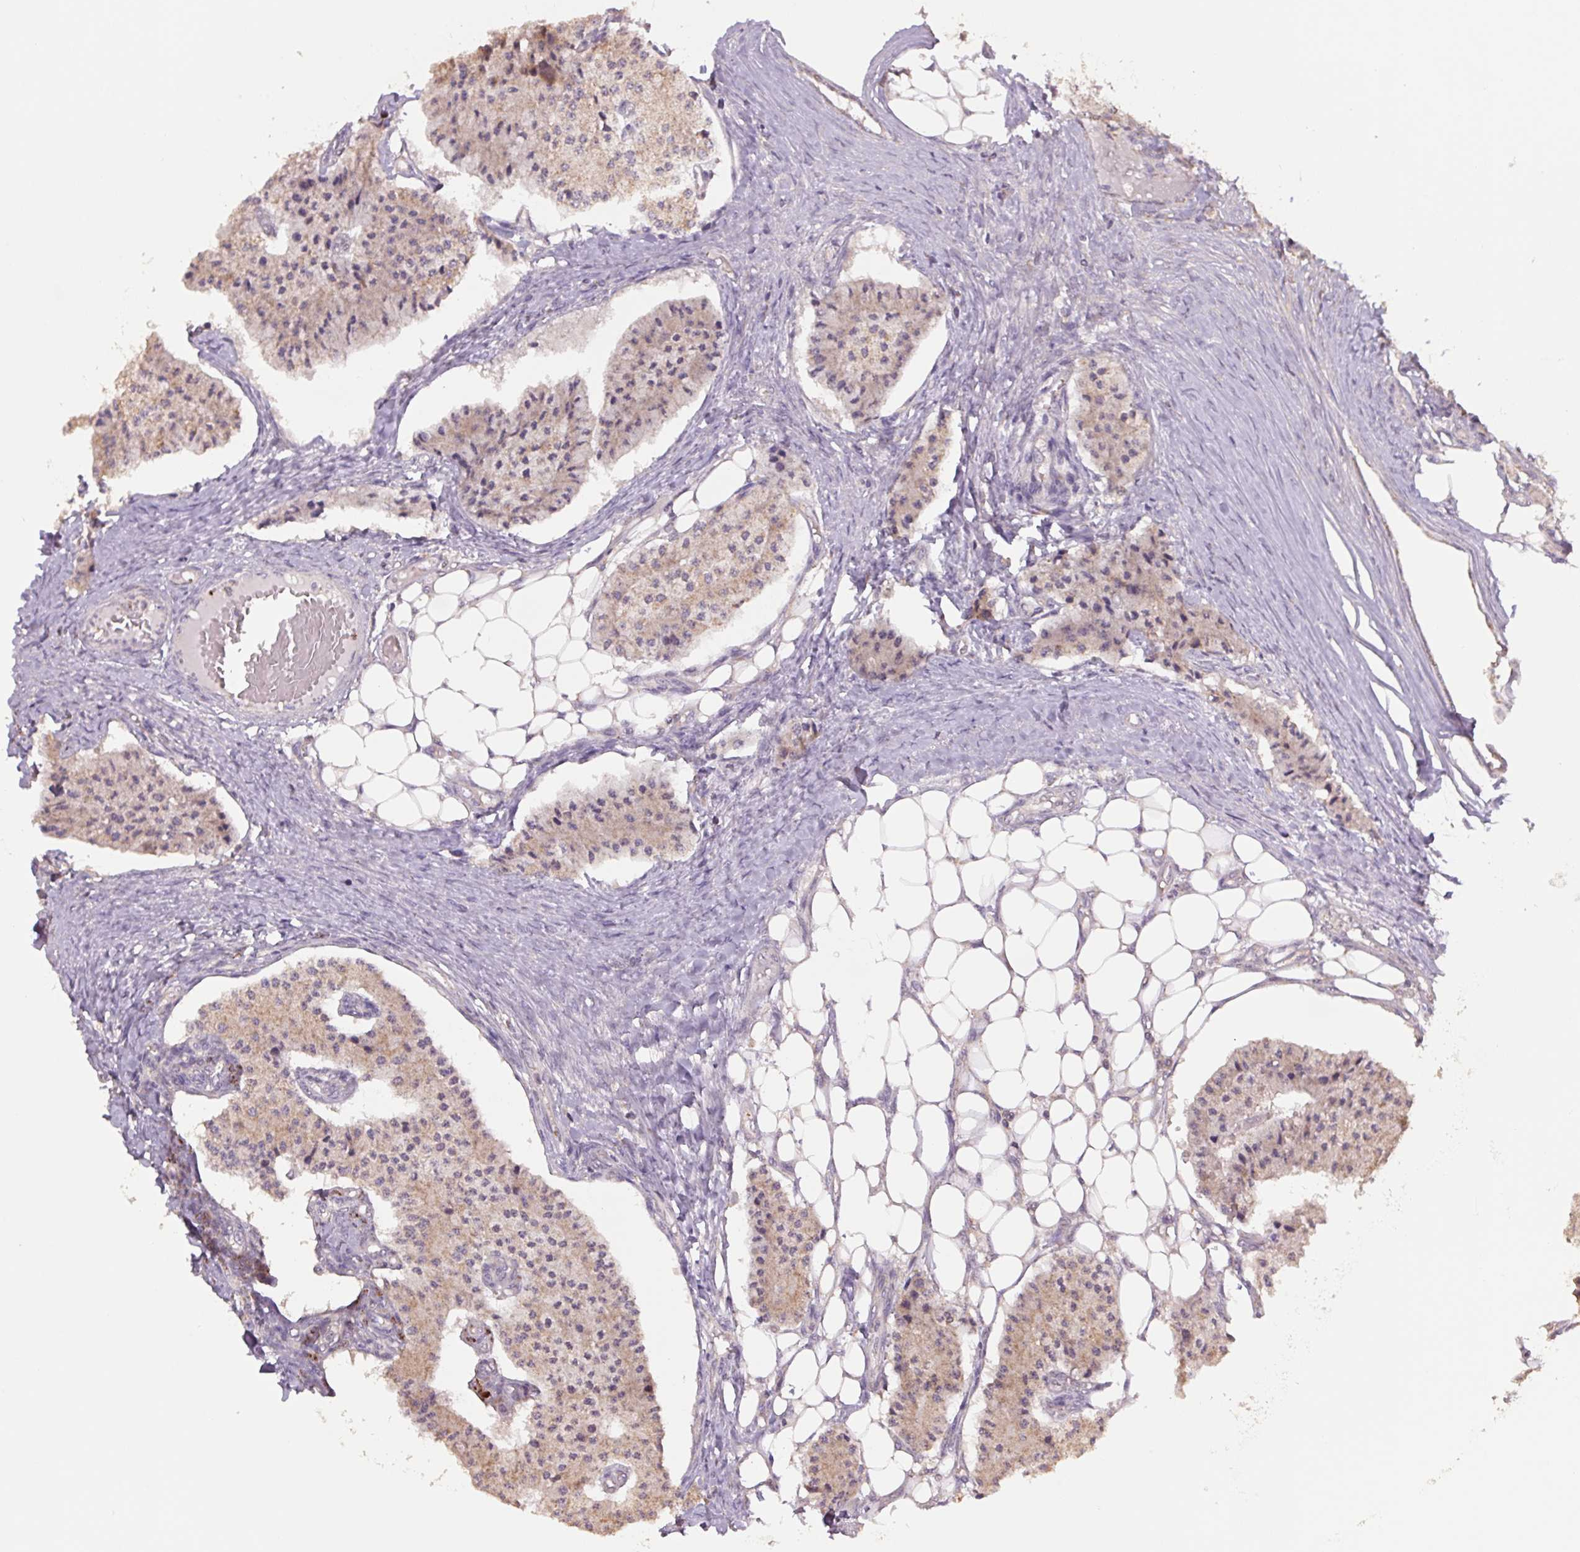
{"staining": {"intensity": "weak", "quantity": "25%-75%", "location": "cytoplasmic/membranous"}, "tissue": "carcinoid", "cell_type": "Tumor cells", "image_type": "cancer", "snomed": [{"axis": "morphology", "description": "Carcinoid, malignant, NOS"}, {"axis": "topography", "description": "Colon"}], "caption": "Immunohistochemical staining of carcinoid demonstrates low levels of weak cytoplasmic/membranous staining in about 25%-75% of tumor cells. Nuclei are stained in blue.", "gene": "TMEM160", "patient": {"sex": "female", "age": 52}}